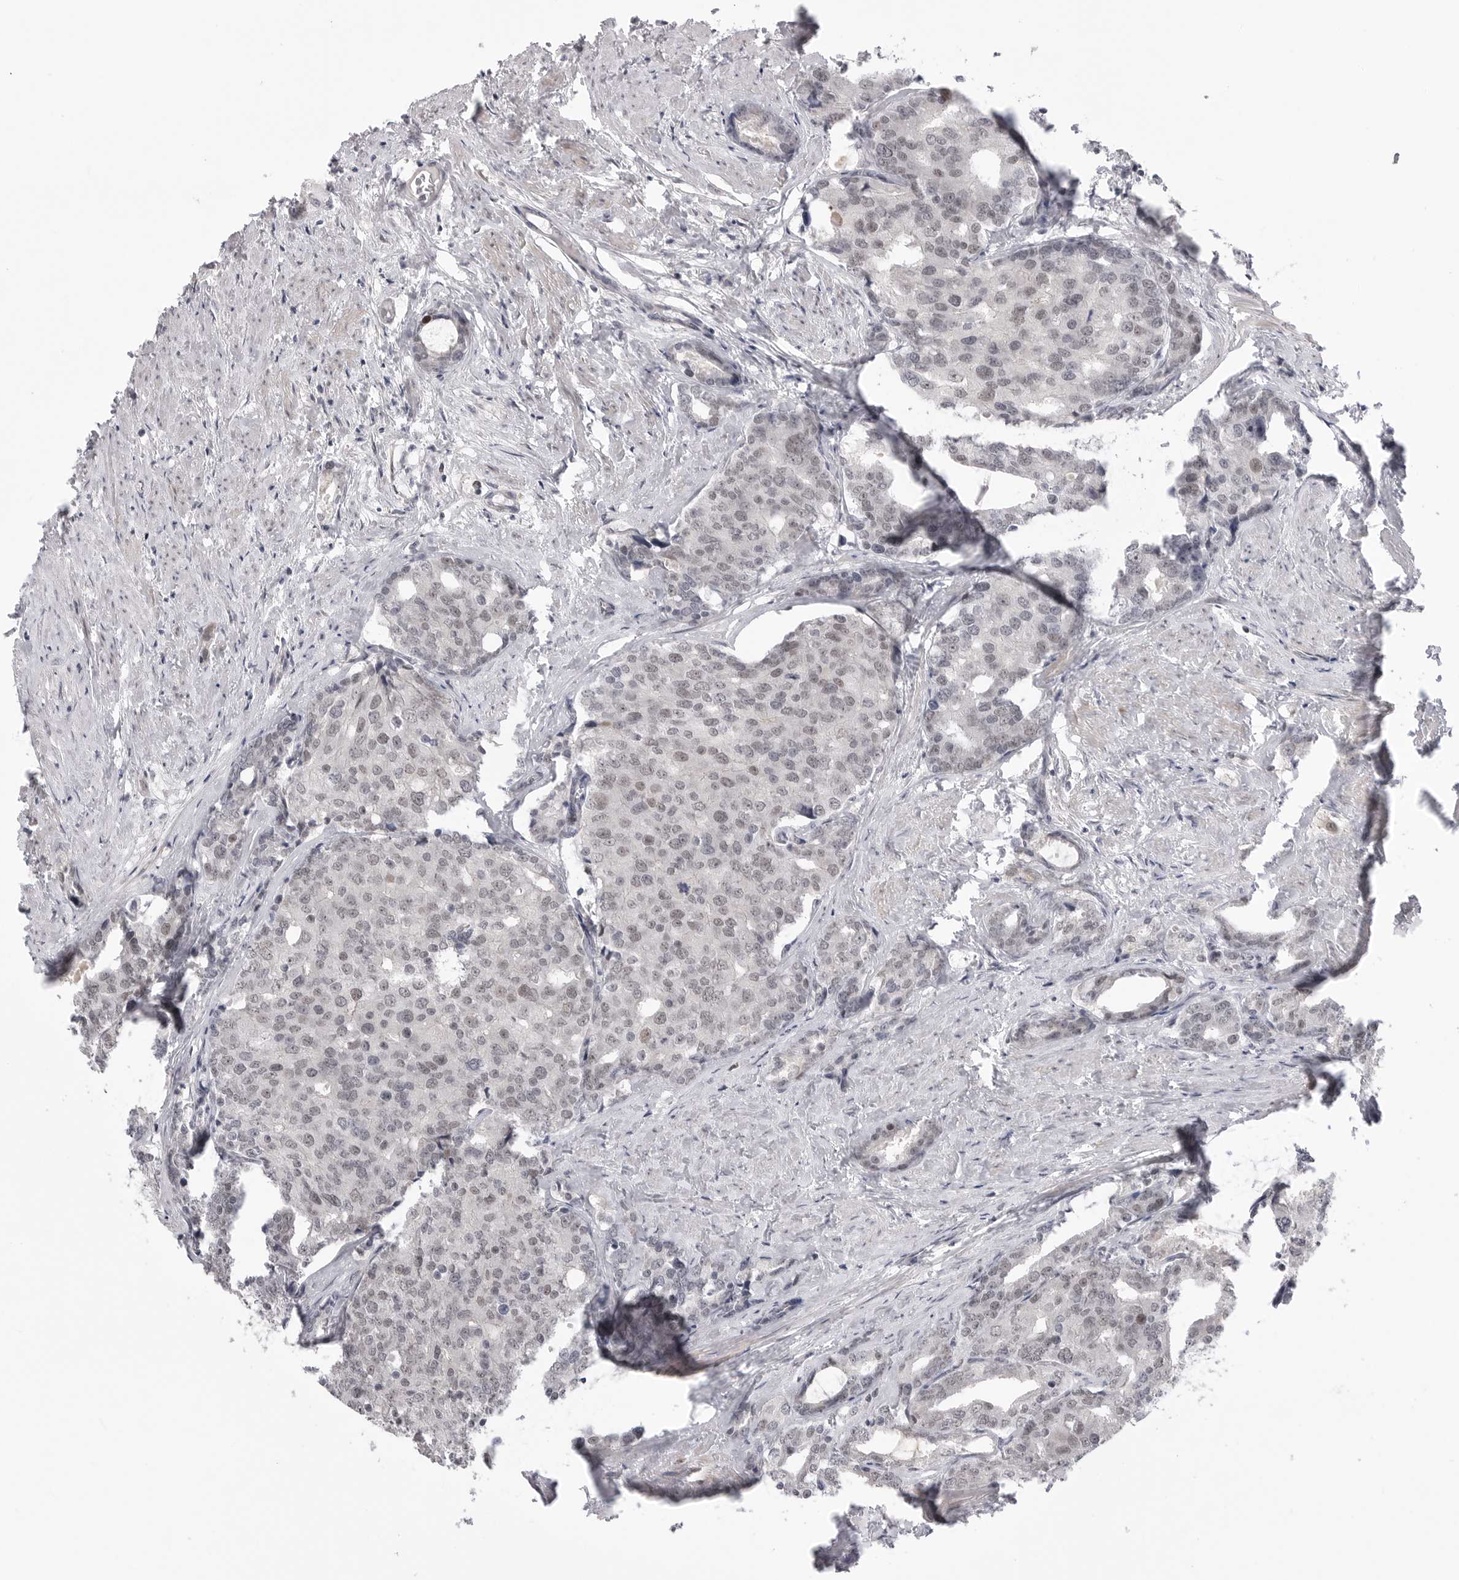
{"staining": {"intensity": "weak", "quantity": "25%-75%", "location": "nuclear"}, "tissue": "prostate cancer", "cell_type": "Tumor cells", "image_type": "cancer", "snomed": [{"axis": "morphology", "description": "Adenocarcinoma, High grade"}, {"axis": "topography", "description": "Prostate"}], "caption": "This is an image of immunohistochemistry (IHC) staining of prostate cancer (adenocarcinoma (high-grade)), which shows weak expression in the nuclear of tumor cells.", "gene": "GGT6", "patient": {"sex": "male", "age": 50}}